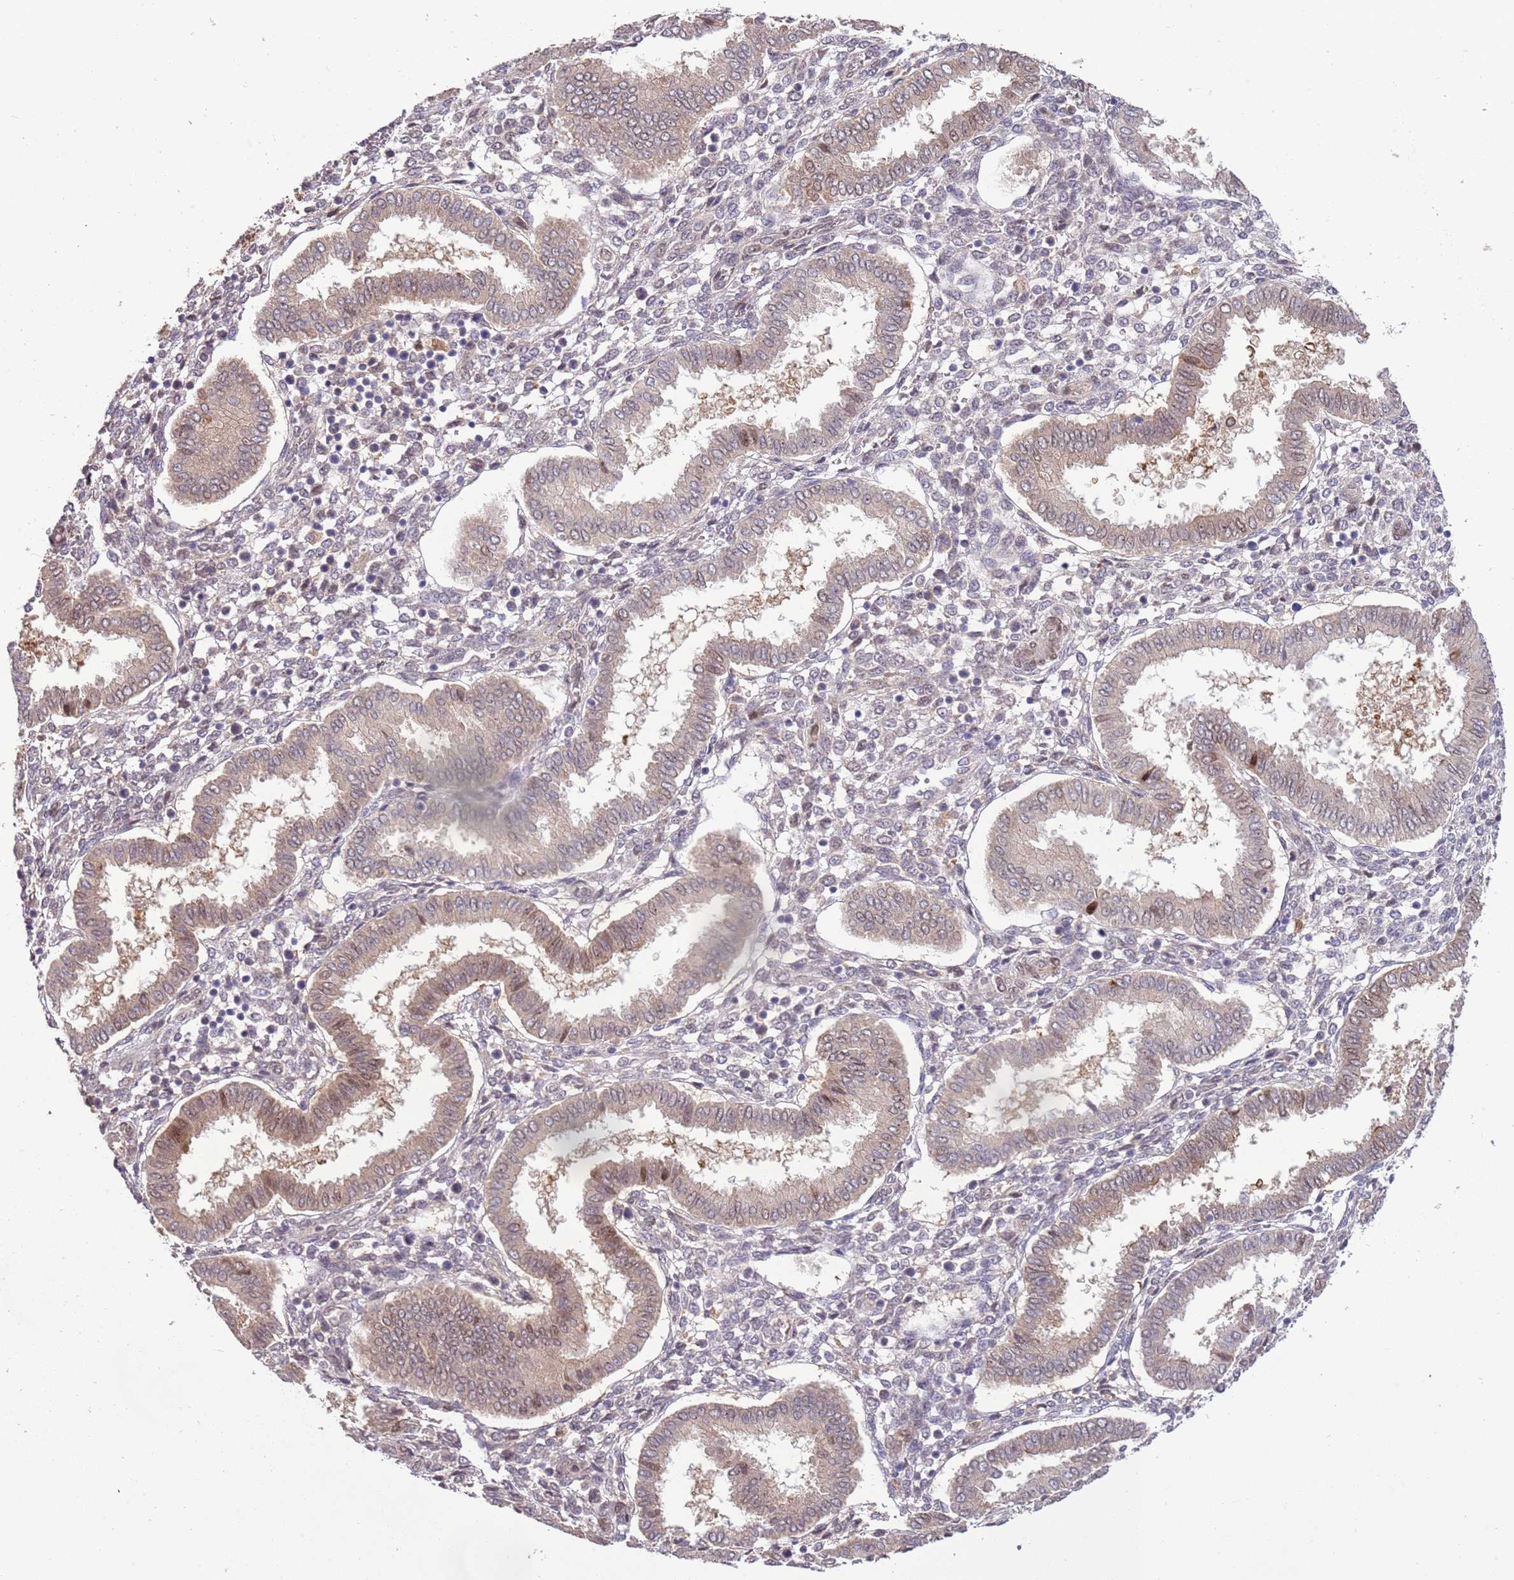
{"staining": {"intensity": "negative", "quantity": "none", "location": "none"}, "tissue": "endometrium", "cell_type": "Cells in endometrial stroma", "image_type": "normal", "snomed": [{"axis": "morphology", "description": "Normal tissue, NOS"}, {"axis": "topography", "description": "Endometrium"}], "caption": "Photomicrograph shows no protein expression in cells in endometrial stroma of unremarkable endometrium.", "gene": "ZNF665", "patient": {"sex": "female", "age": 24}}